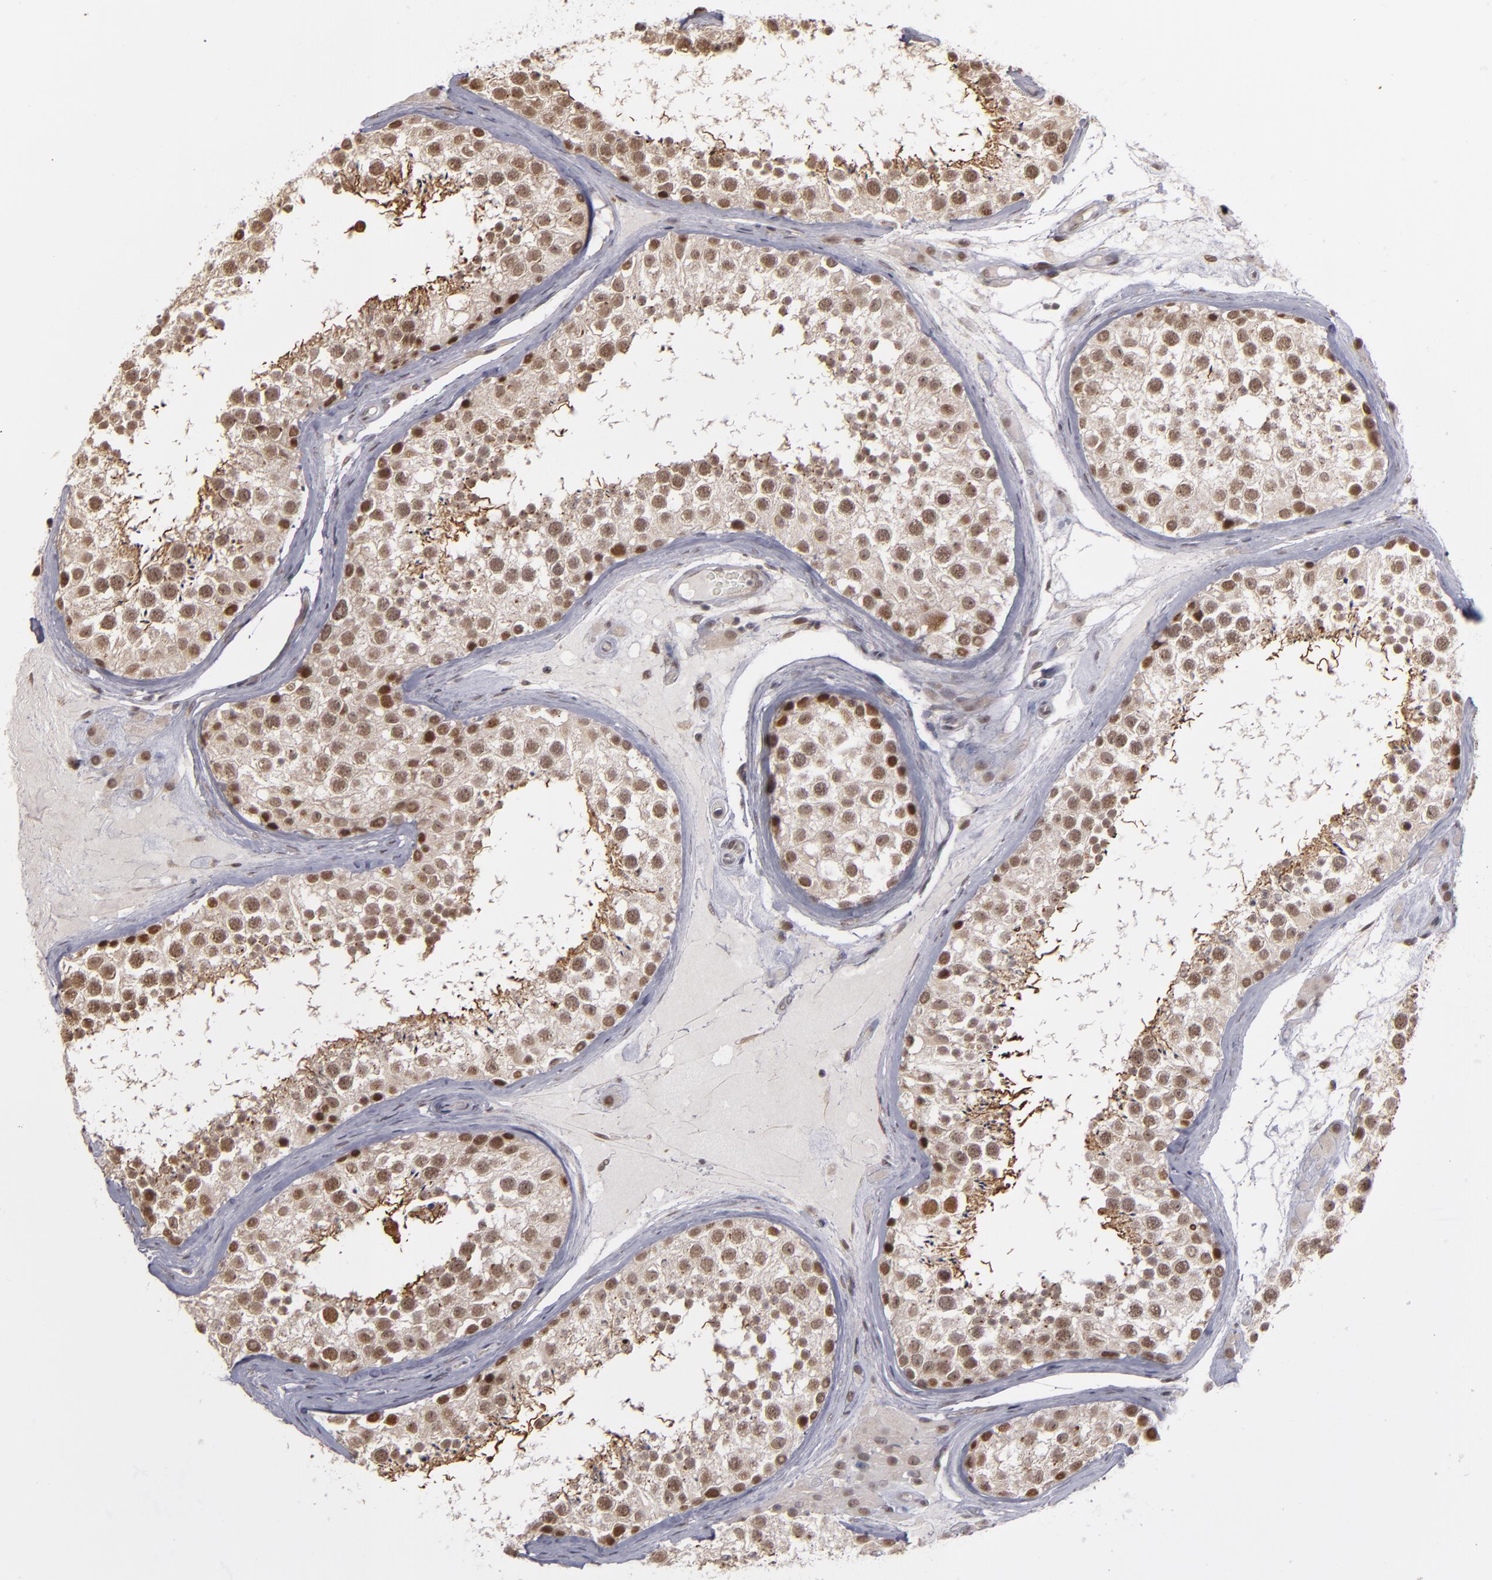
{"staining": {"intensity": "moderate", "quantity": ">75%", "location": "cytoplasmic/membranous,nuclear"}, "tissue": "testis", "cell_type": "Cells in seminiferous ducts", "image_type": "normal", "snomed": [{"axis": "morphology", "description": "Normal tissue, NOS"}, {"axis": "topography", "description": "Testis"}], "caption": "Immunohistochemistry staining of normal testis, which shows medium levels of moderate cytoplasmic/membranous,nuclear staining in about >75% of cells in seminiferous ducts indicating moderate cytoplasmic/membranous,nuclear protein expression. The staining was performed using DAB (brown) for protein detection and nuclei were counterstained in hematoxylin (blue).", "gene": "ZNF75A", "patient": {"sex": "male", "age": 46}}